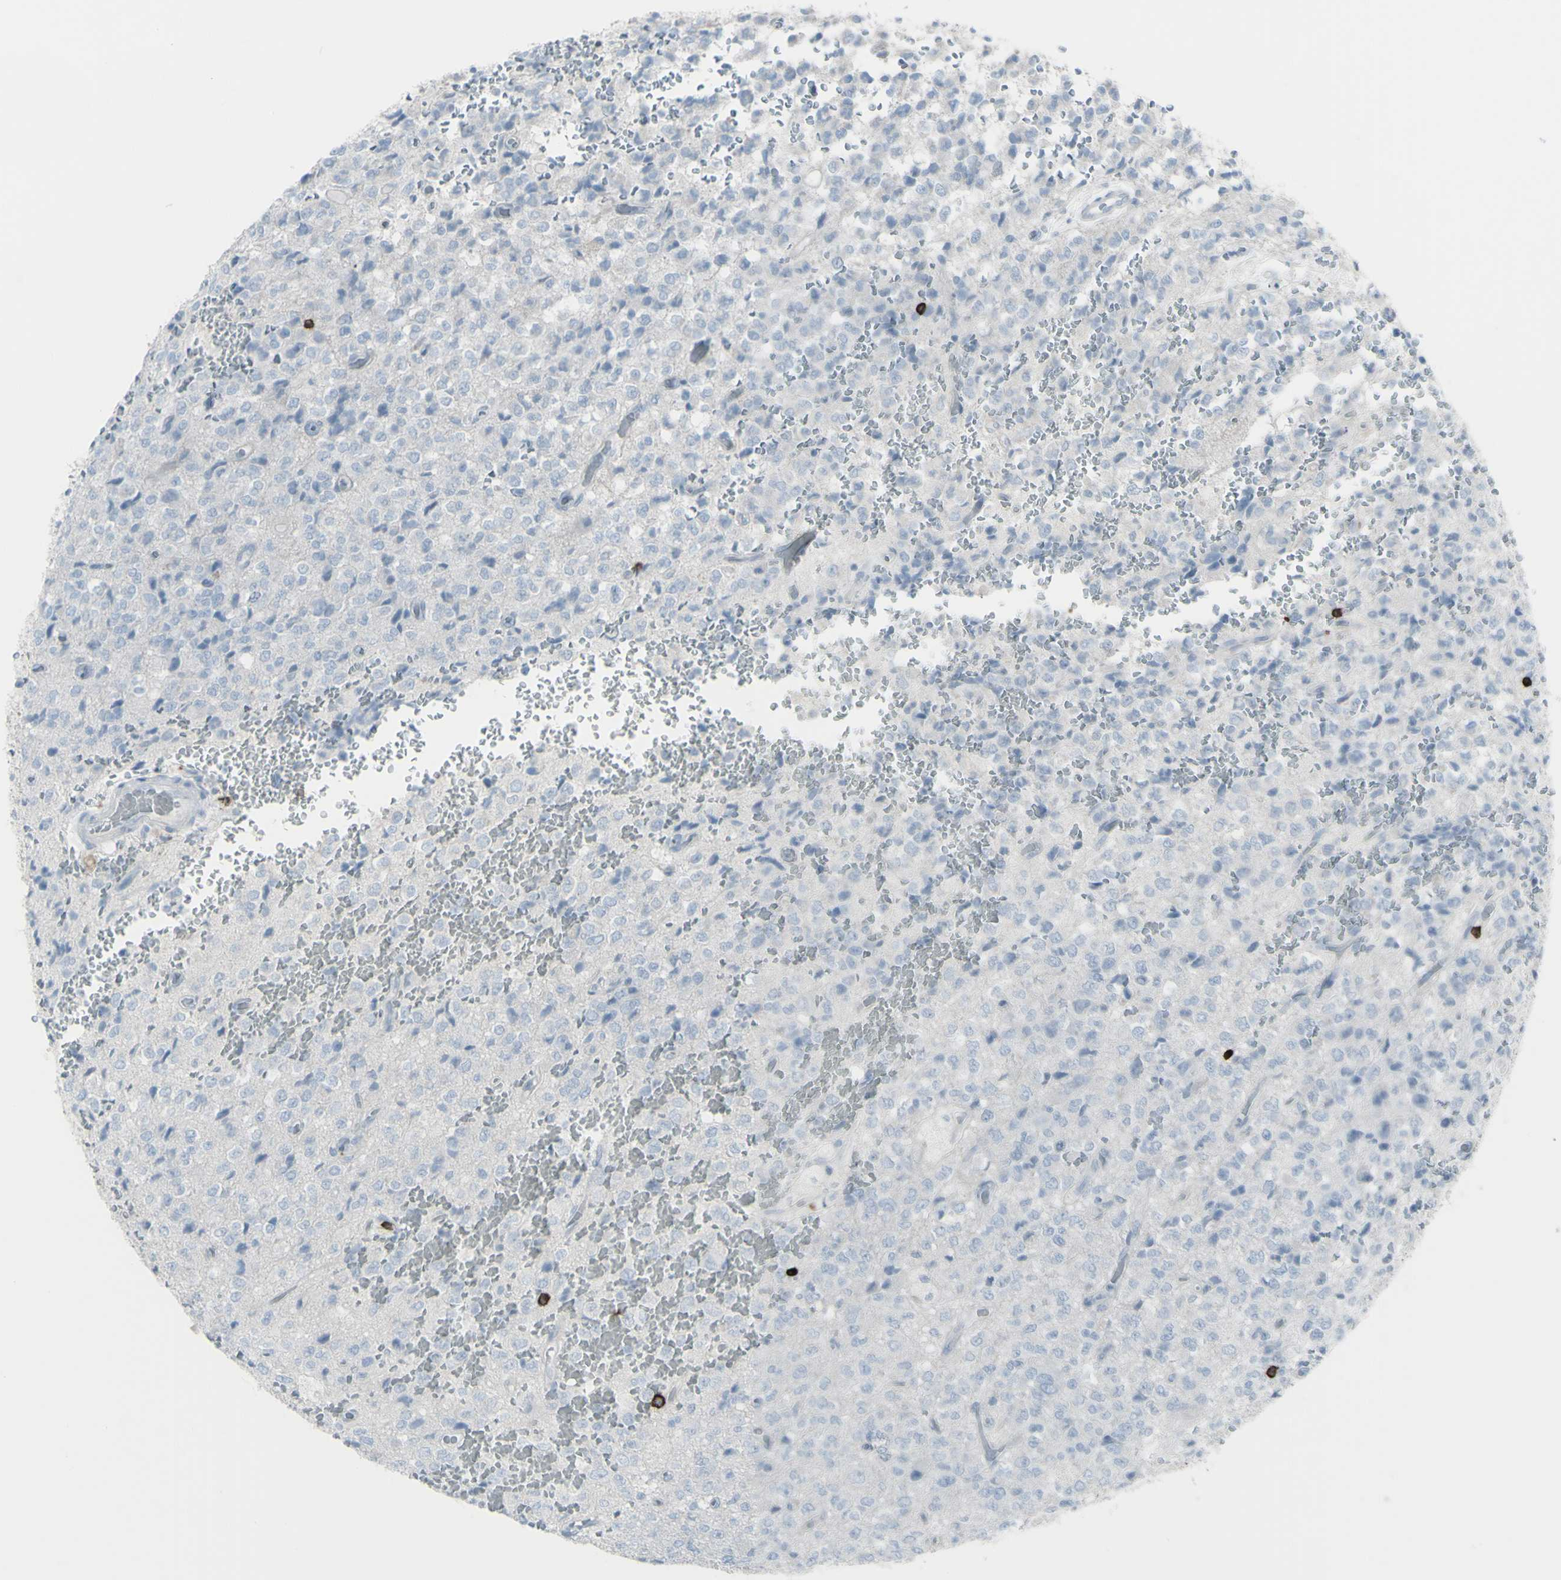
{"staining": {"intensity": "negative", "quantity": "none", "location": "none"}, "tissue": "glioma", "cell_type": "Tumor cells", "image_type": "cancer", "snomed": [{"axis": "morphology", "description": "Glioma, malignant, High grade"}, {"axis": "topography", "description": "pancreas cauda"}], "caption": "Immunohistochemical staining of malignant glioma (high-grade) demonstrates no significant staining in tumor cells.", "gene": "CD247", "patient": {"sex": "male", "age": 60}}